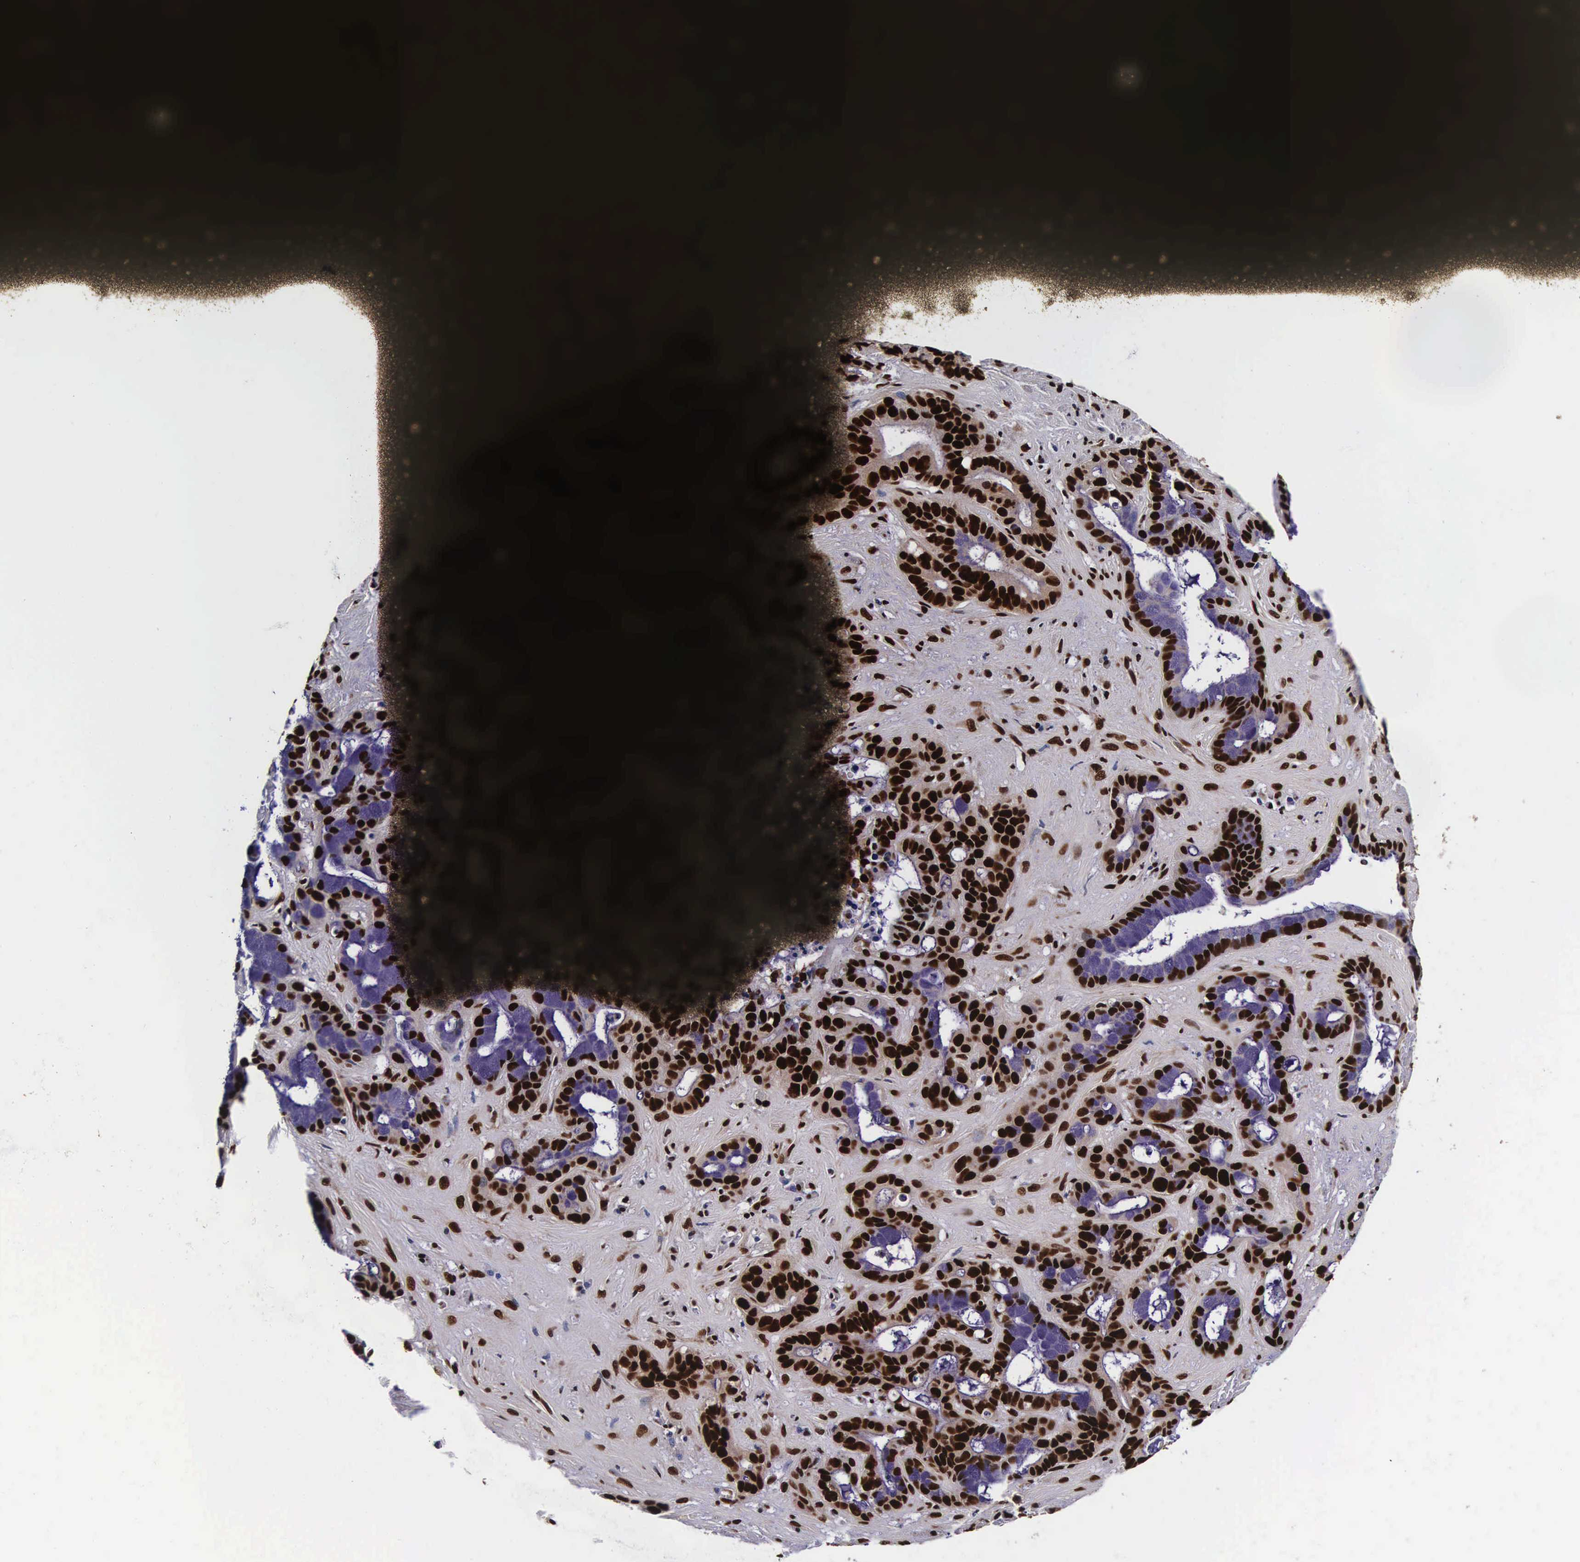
{"staining": {"intensity": "strong", "quantity": ">75%", "location": "nuclear"}, "tissue": "liver cancer", "cell_type": "Tumor cells", "image_type": "cancer", "snomed": [{"axis": "morphology", "description": "Cholangiocarcinoma"}, {"axis": "topography", "description": "Liver"}], "caption": "Tumor cells reveal high levels of strong nuclear staining in approximately >75% of cells in human liver cancer. The staining is performed using DAB brown chromogen to label protein expression. The nuclei are counter-stained blue using hematoxylin.", "gene": "PABPN1", "patient": {"sex": "female", "age": 65}}